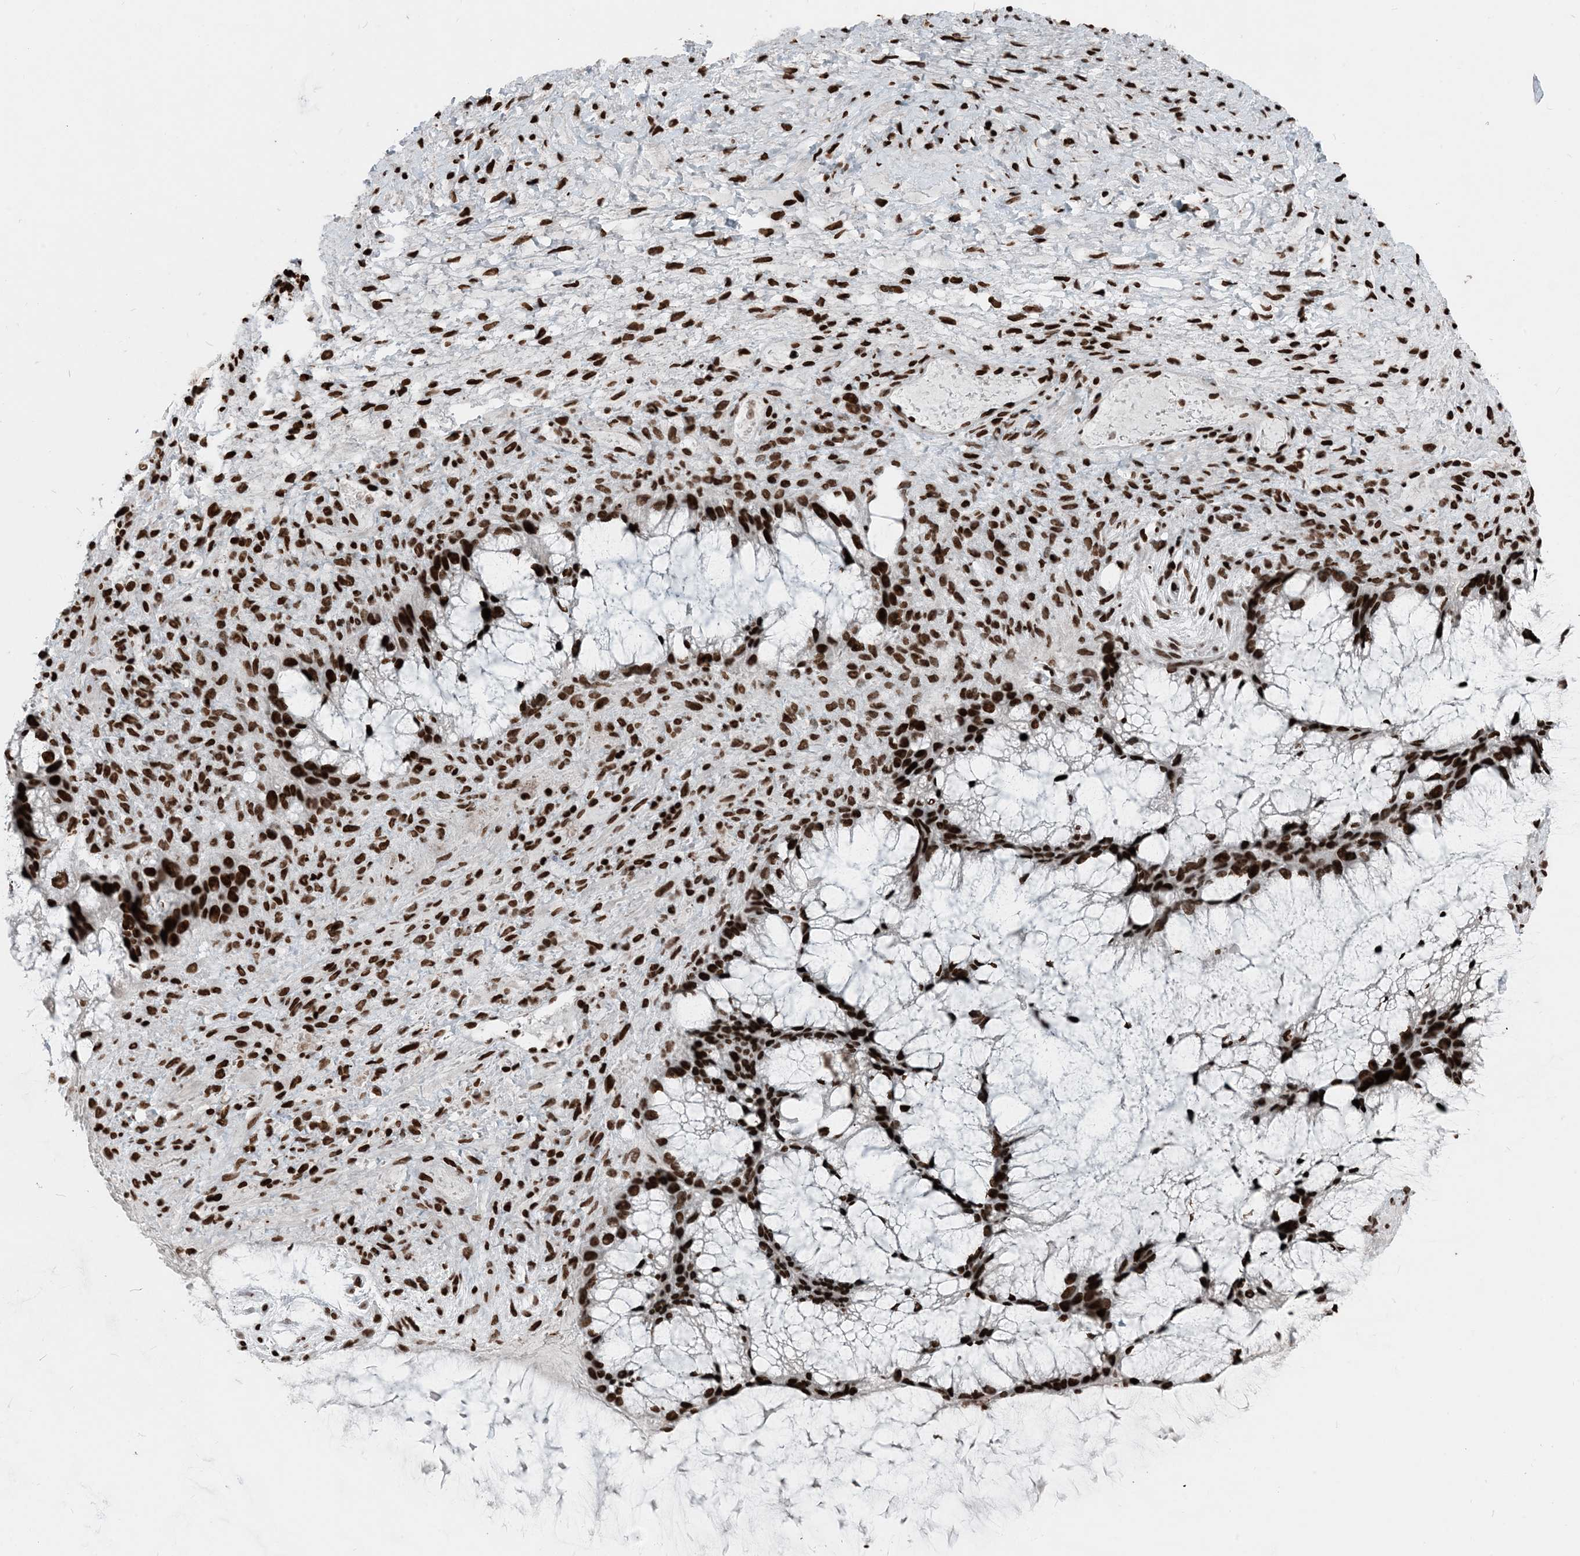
{"staining": {"intensity": "strong", "quantity": ">75%", "location": "nuclear"}, "tissue": "ovarian cancer", "cell_type": "Tumor cells", "image_type": "cancer", "snomed": [{"axis": "morphology", "description": "Cystadenocarcinoma, mucinous, NOS"}, {"axis": "topography", "description": "Ovary"}], "caption": "Mucinous cystadenocarcinoma (ovarian) stained with DAB (3,3'-diaminobenzidine) IHC reveals high levels of strong nuclear staining in approximately >75% of tumor cells. (DAB (3,3'-diaminobenzidine) IHC with brightfield microscopy, high magnification).", "gene": "H3-3B", "patient": {"sex": "female", "age": 37}}